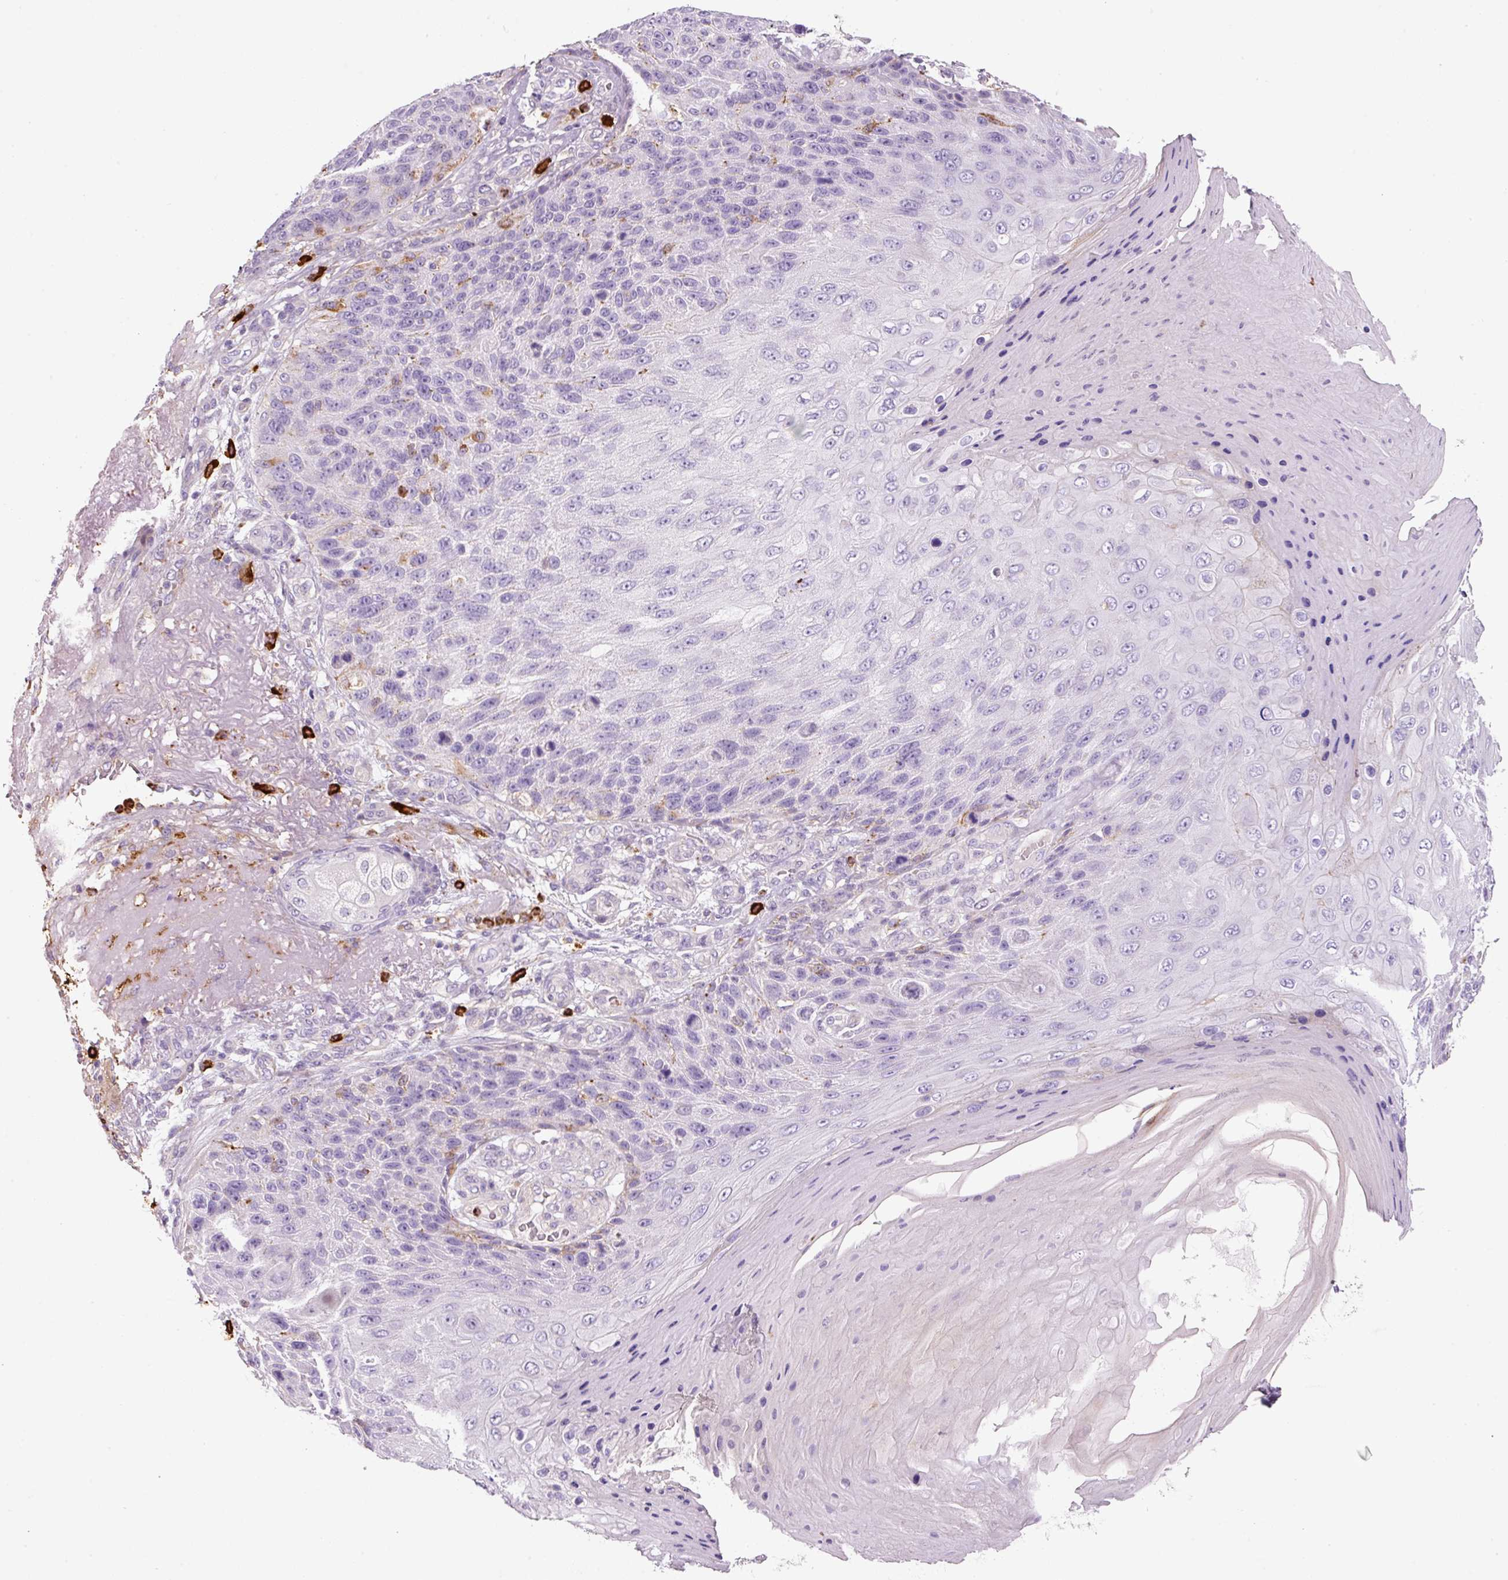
{"staining": {"intensity": "negative", "quantity": "none", "location": "none"}, "tissue": "skin cancer", "cell_type": "Tumor cells", "image_type": "cancer", "snomed": [{"axis": "morphology", "description": "Squamous cell carcinoma, NOS"}, {"axis": "topography", "description": "Skin"}], "caption": "DAB (3,3'-diaminobenzidine) immunohistochemical staining of skin cancer shows no significant positivity in tumor cells.", "gene": "TMC8", "patient": {"sex": "female", "age": 88}}